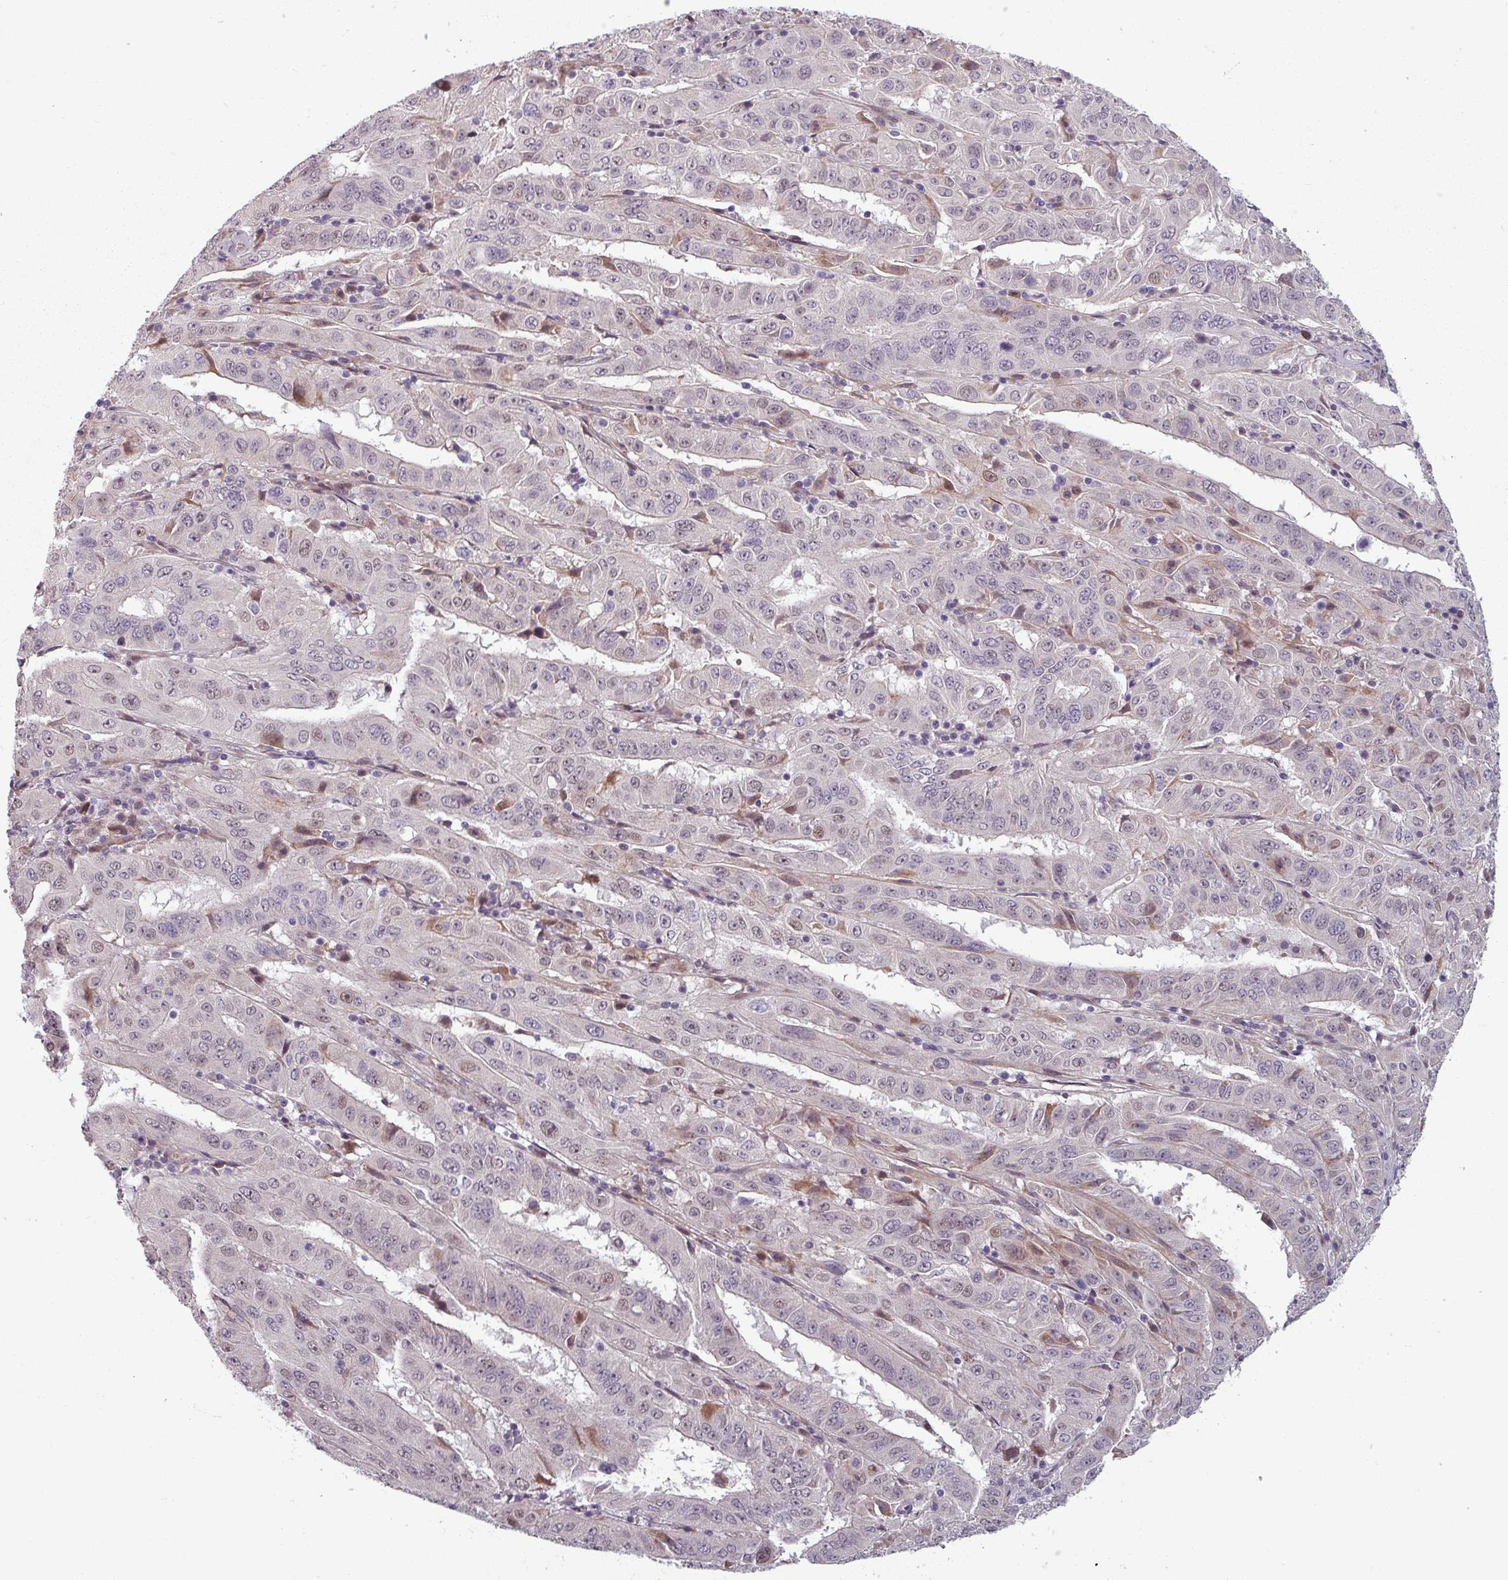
{"staining": {"intensity": "weak", "quantity": "<25%", "location": "nuclear"}, "tissue": "pancreatic cancer", "cell_type": "Tumor cells", "image_type": "cancer", "snomed": [{"axis": "morphology", "description": "Adenocarcinoma, NOS"}, {"axis": "topography", "description": "Pancreas"}], "caption": "The IHC photomicrograph has no significant expression in tumor cells of pancreatic cancer tissue.", "gene": "CYB5RL", "patient": {"sex": "male", "age": 63}}